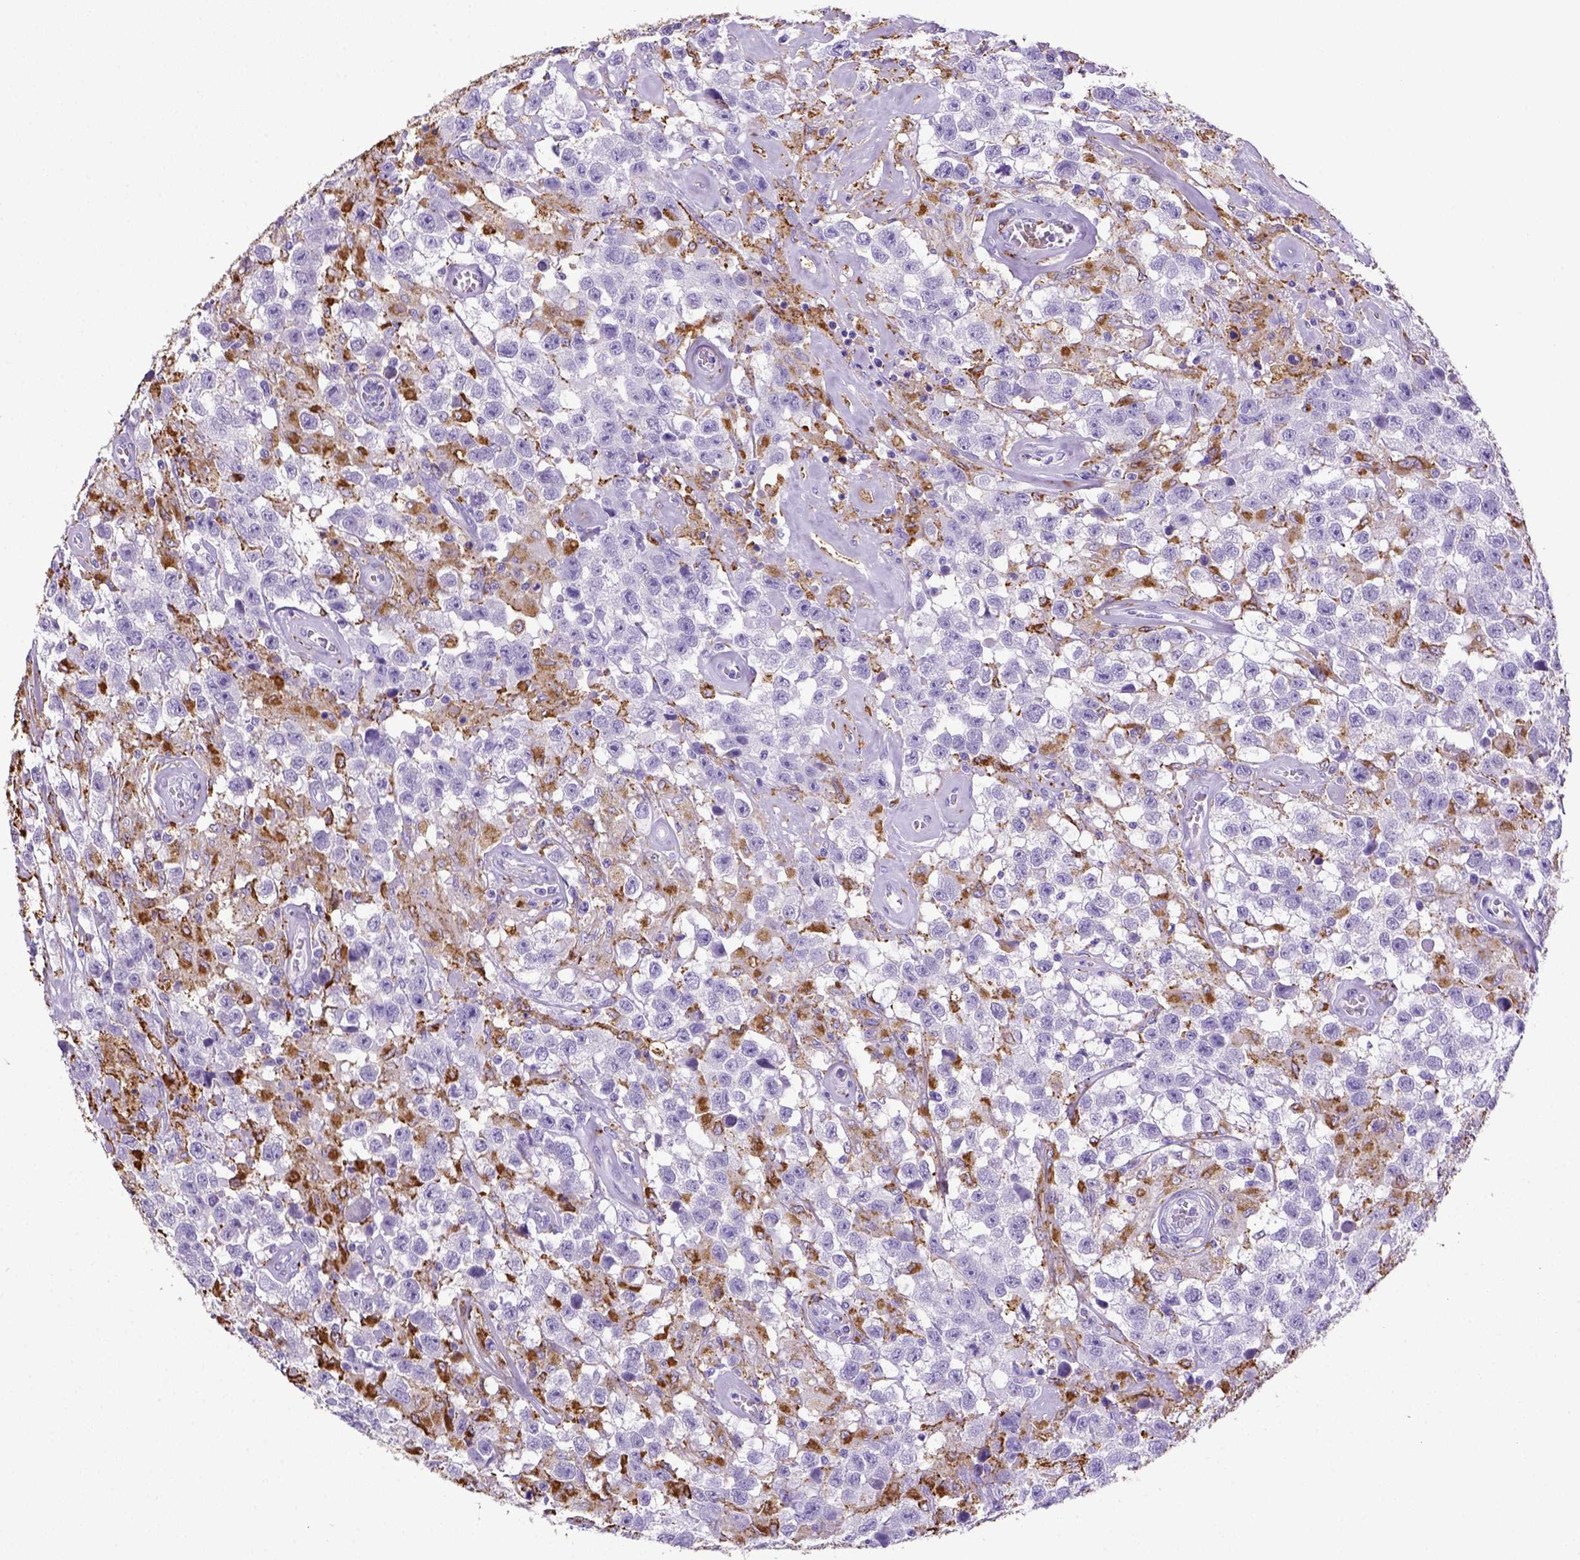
{"staining": {"intensity": "negative", "quantity": "none", "location": "none"}, "tissue": "testis cancer", "cell_type": "Tumor cells", "image_type": "cancer", "snomed": [{"axis": "morphology", "description": "Seminoma, NOS"}, {"axis": "topography", "description": "Testis"}], "caption": "This is an immunohistochemistry (IHC) histopathology image of human seminoma (testis). There is no staining in tumor cells.", "gene": "CD68", "patient": {"sex": "male", "age": 43}}